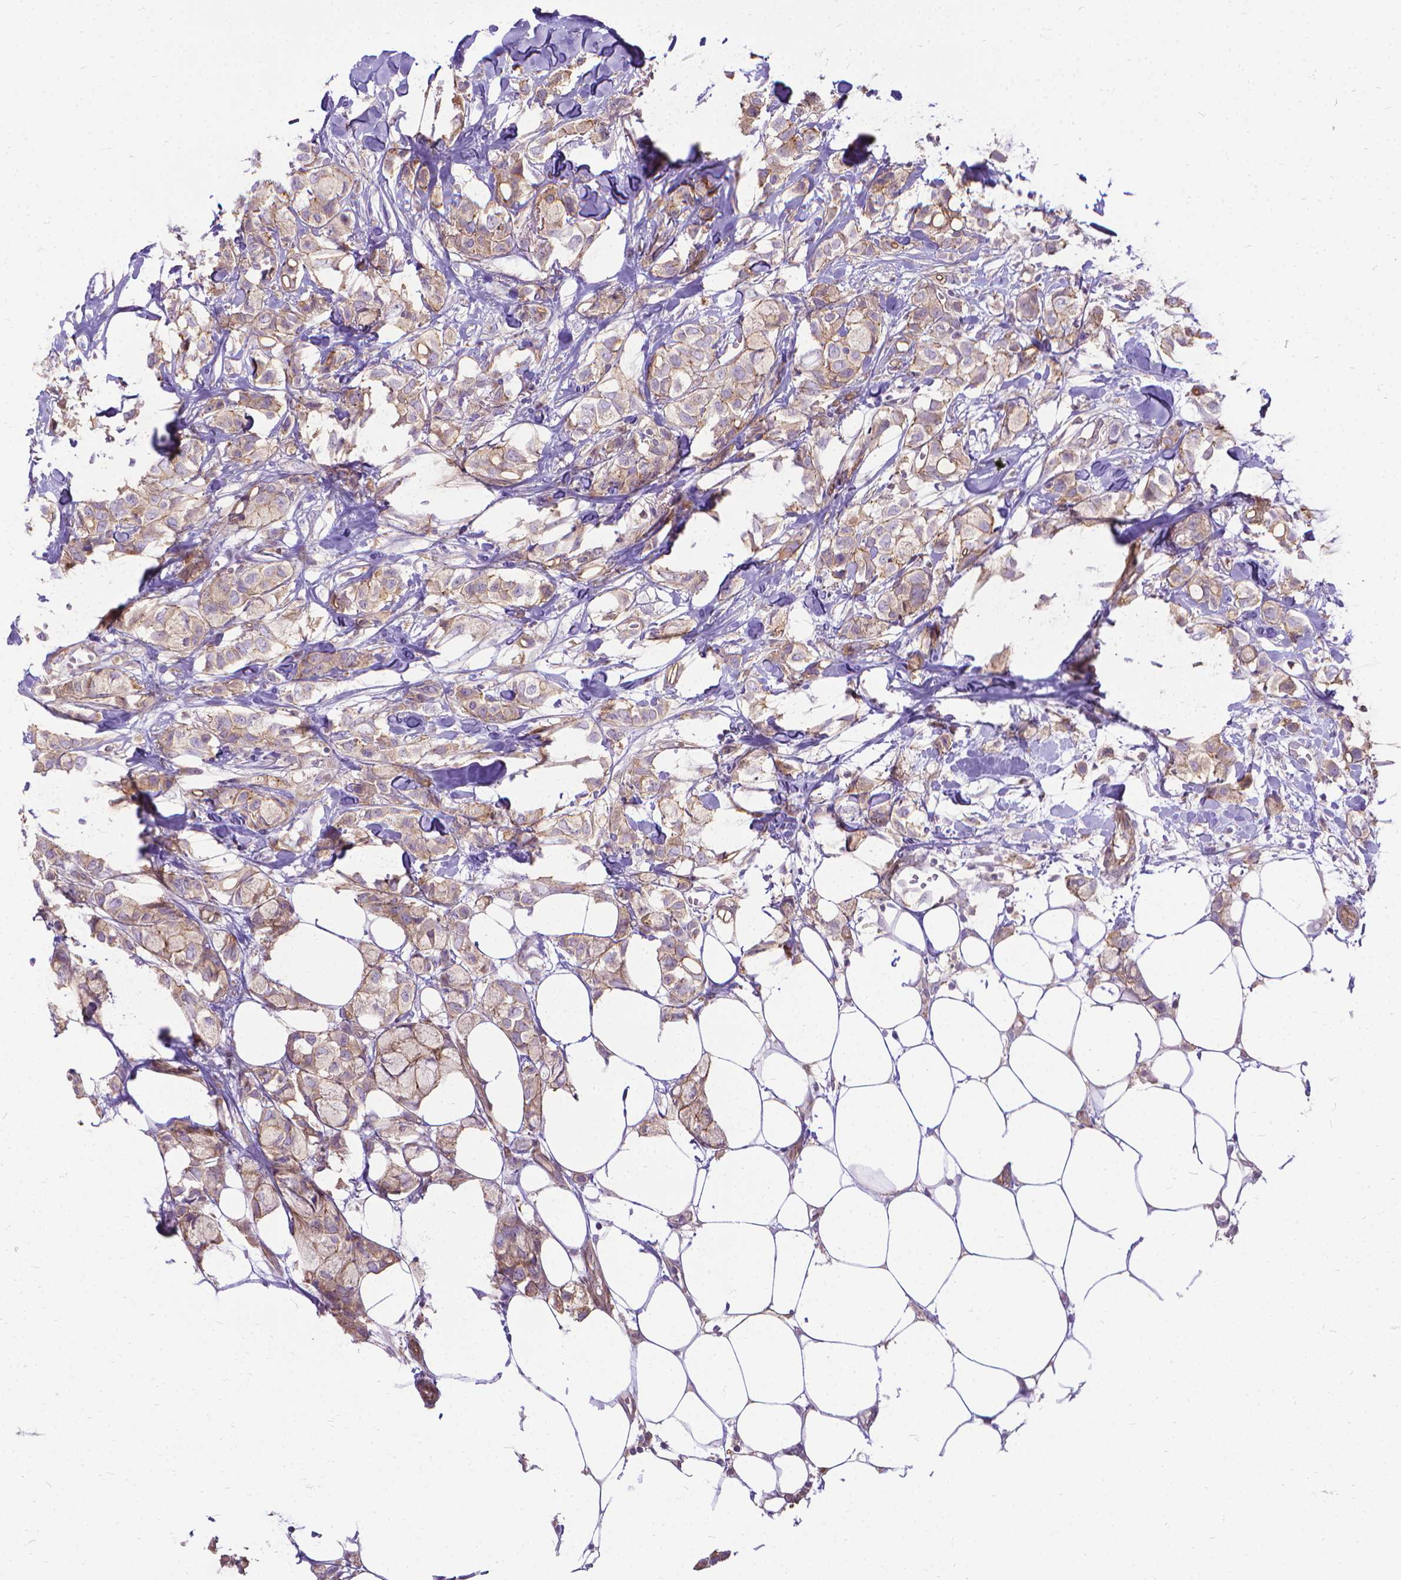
{"staining": {"intensity": "moderate", "quantity": "25%-75%", "location": "cytoplasmic/membranous"}, "tissue": "breast cancer", "cell_type": "Tumor cells", "image_type": "cancer", "snomed": [{"axis": "morphology", "description": "Duct carcinoma"}, {"axis": "topography", "description": "Breast"}], "caption": "Immunohistochemistry (IHC) photomicrograph of neoplastic tissue: human breast cancer (intraductal carcinoma) stained using immunohistochemistry (IHC) reveals medium levels of moderate protein expression localized specifically in the cytoplasmic/membranous of tumor cells, appearing as a cytoplasmic/membranous brown color.", "gene": "CFAP299", "patient": {"sex": "female", "age": 85}}